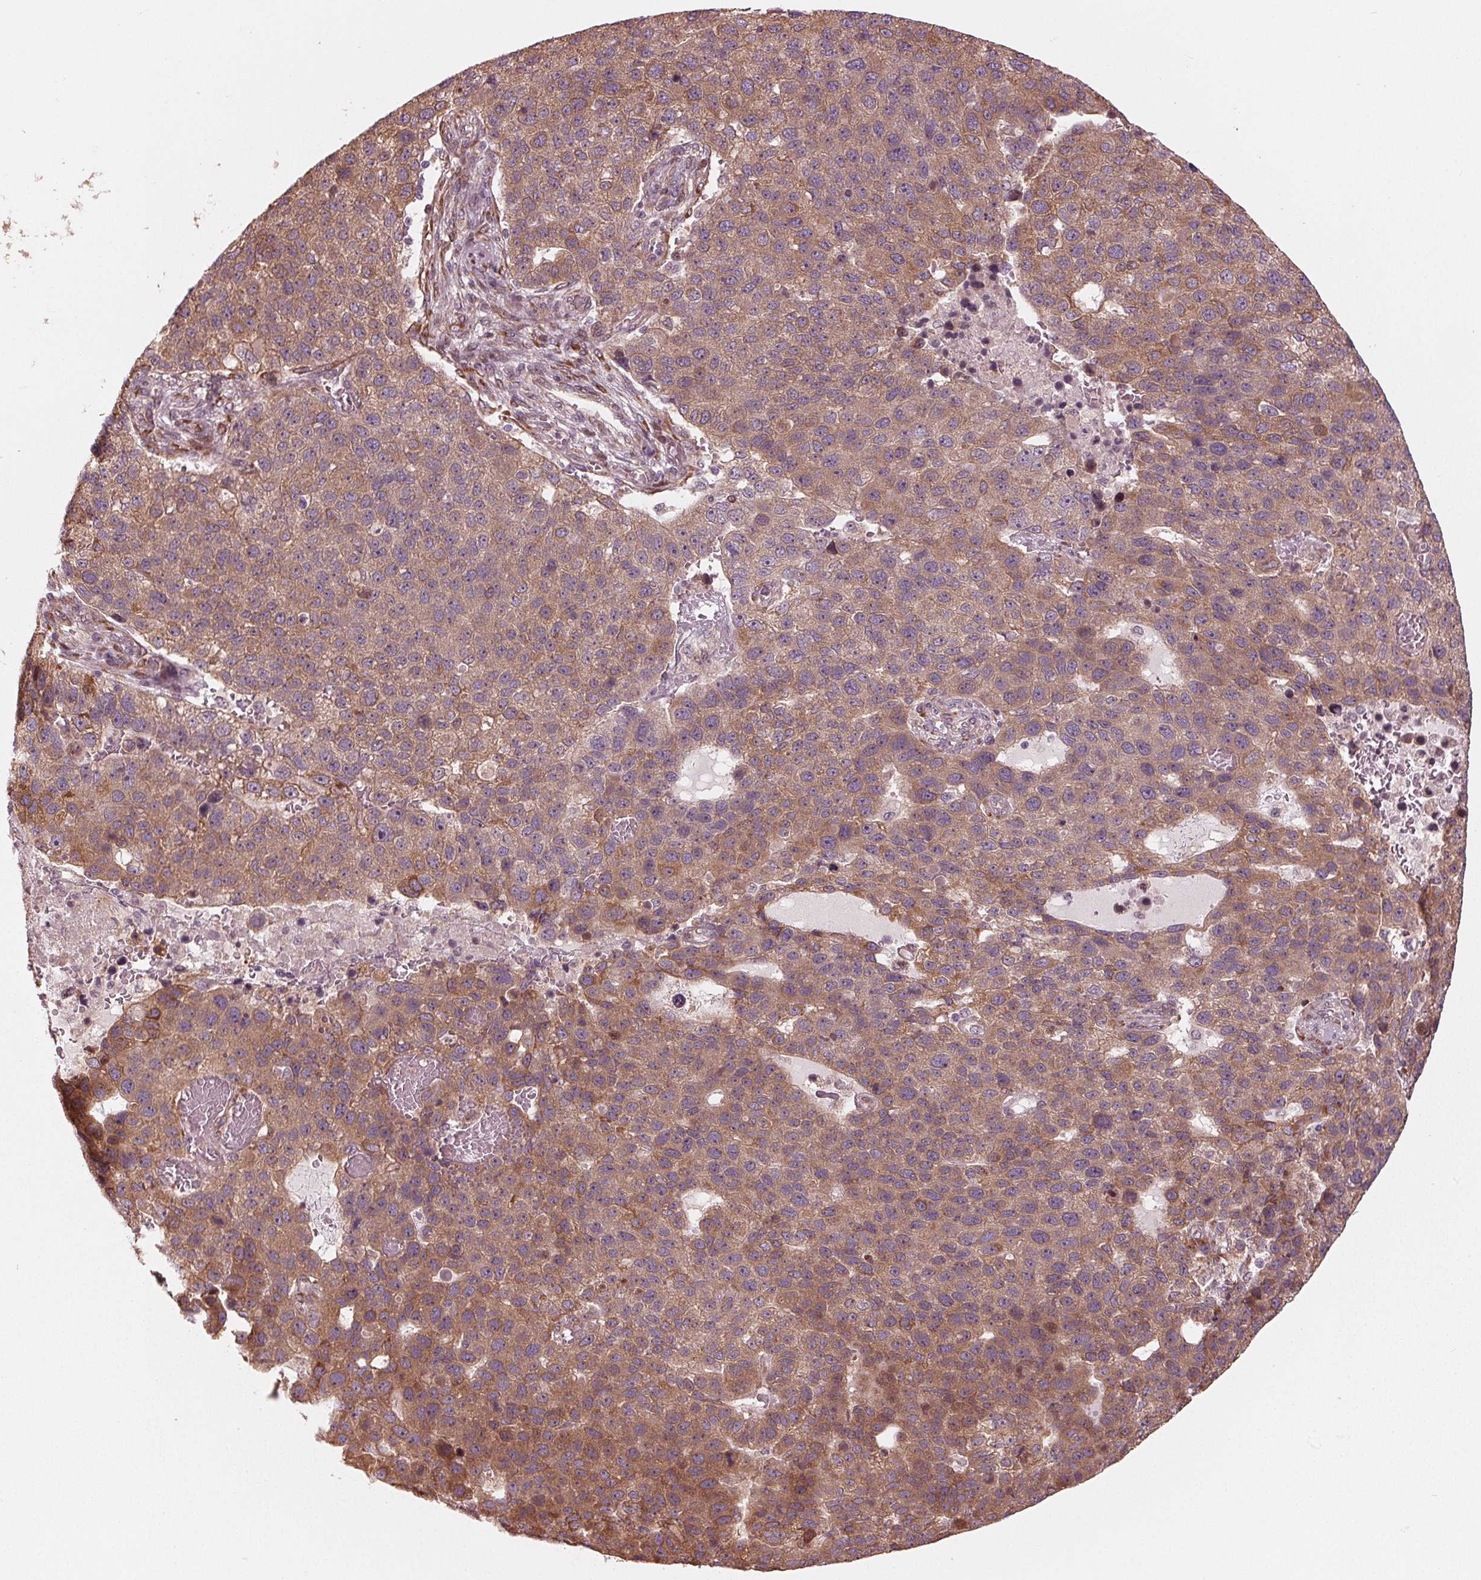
{"staining": {"intensity": "moderate", "quantity": ">75%", "location": "cytoplasmic/membranous"}, "tissue": "pancreatic cancer", "cell_type": "Tumor cells", "image_type": "cancer", "snomed": [{"axis": "morphology", "description": "Adenocarcinoma, NOS"}, {"axis": "topography", "description": "Pancreas"}], "caption": "A histopathology image of human adenocarcinoma (pancreatic) stained for a protein shows moderate cytoplasmic/membranous brown staining in tumor cells.", "gene": "CMIP", "patient": {"sex": "female", "age": 61}}